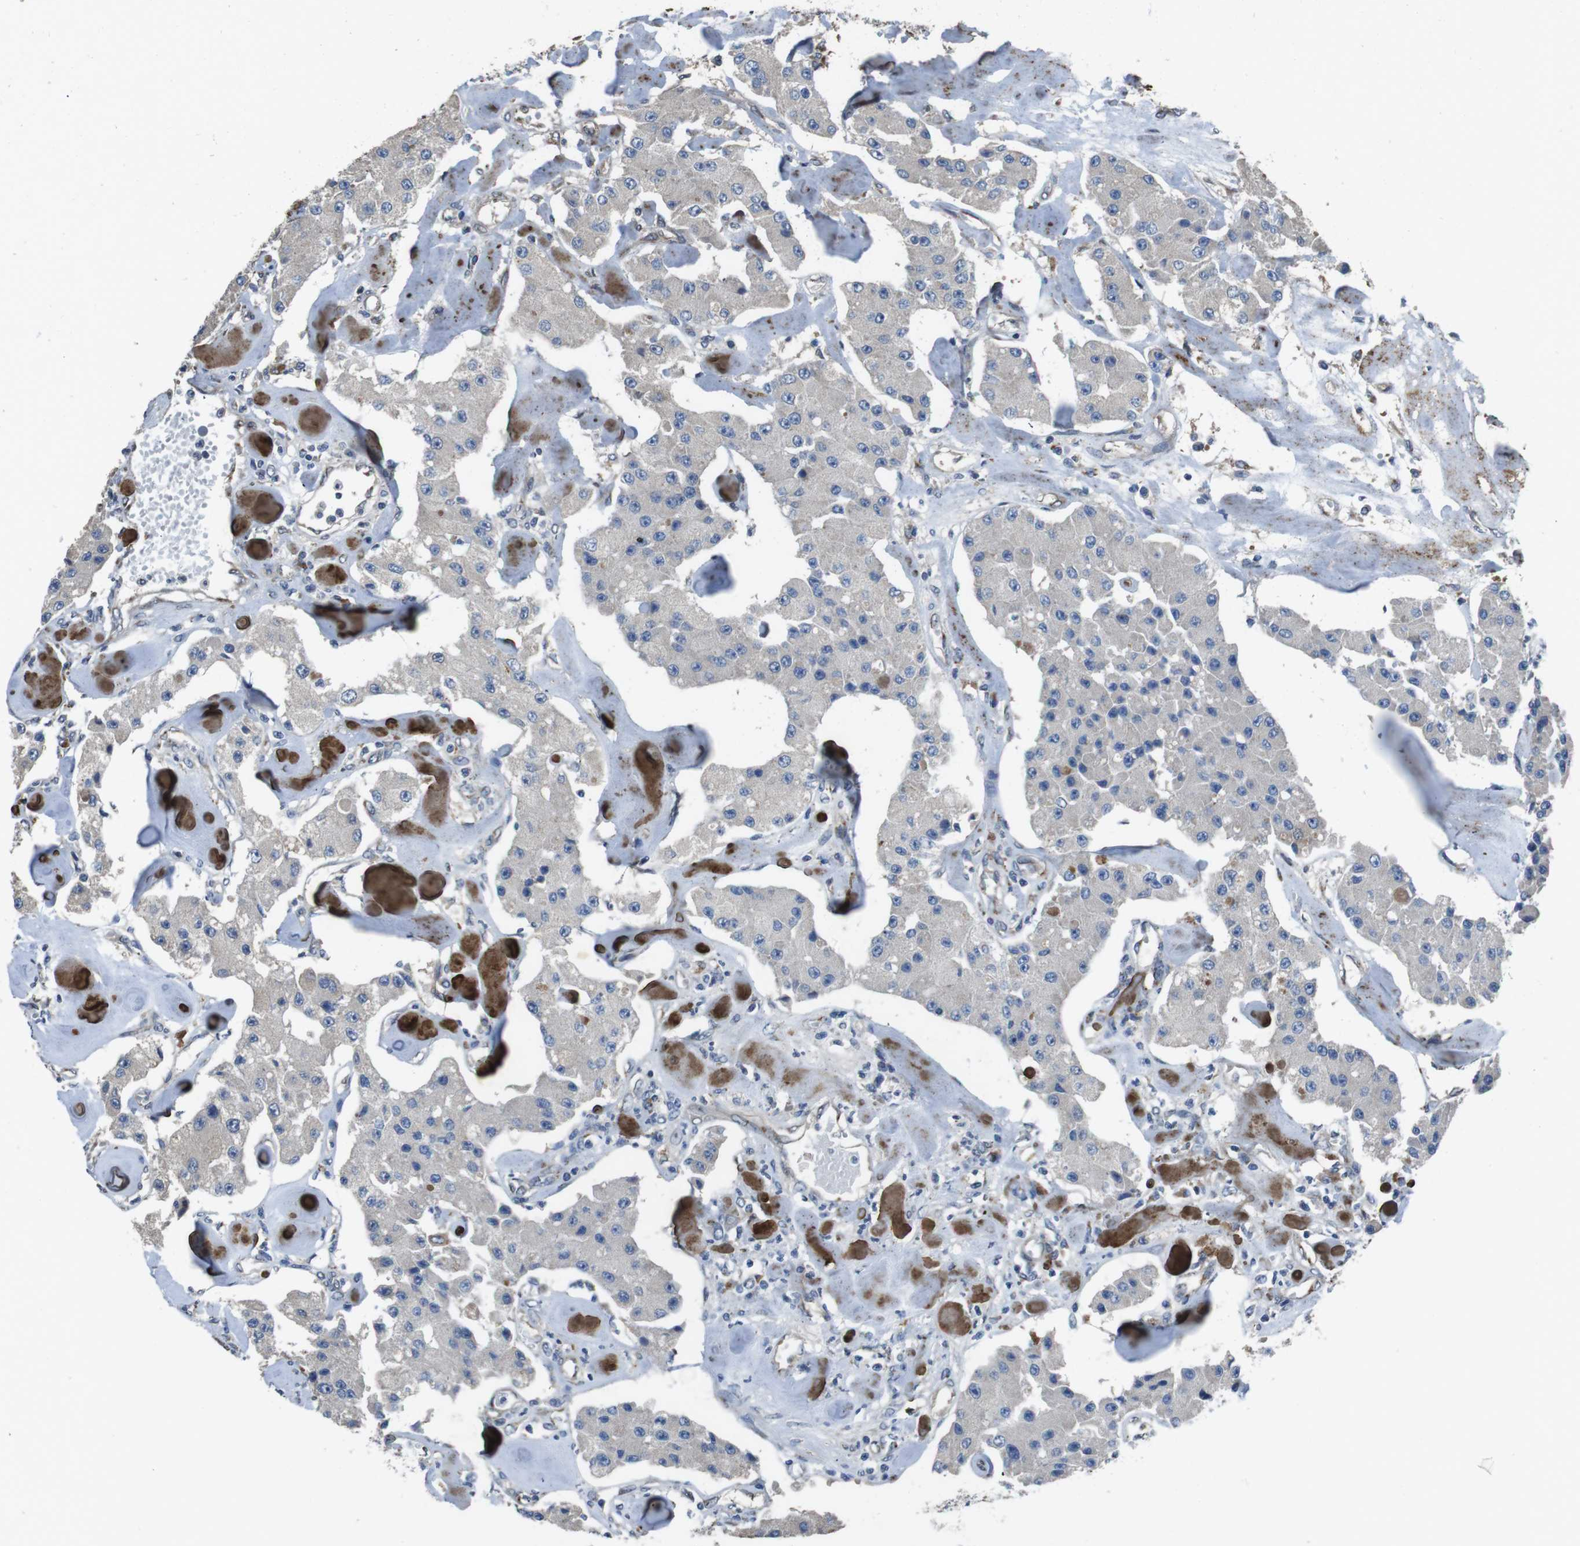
{"staining": {"intensity": "negative", "quantity": "none", "location": "none"}, "tissue": "carcinoid", "cell_type": "Tumor cells", "image_type": "cancer", "snomed": [{"axis": "morphology", "description": "Carcinoid, malignant, NOS"}, {"axis": "topography", "description": "Pancreas"}], "caption": "There is no significant expression in tumor cells of carcinoid (malignant). (Stains: DAB (3,3'-diaminobenzidine) immunohistochemistry (IHC) with hematoxylin counter stain, Microscopy: brightfield microscopy at high magnification).", "gene": "RAB6A", "patient": {"sex": "male", "age": 41}}